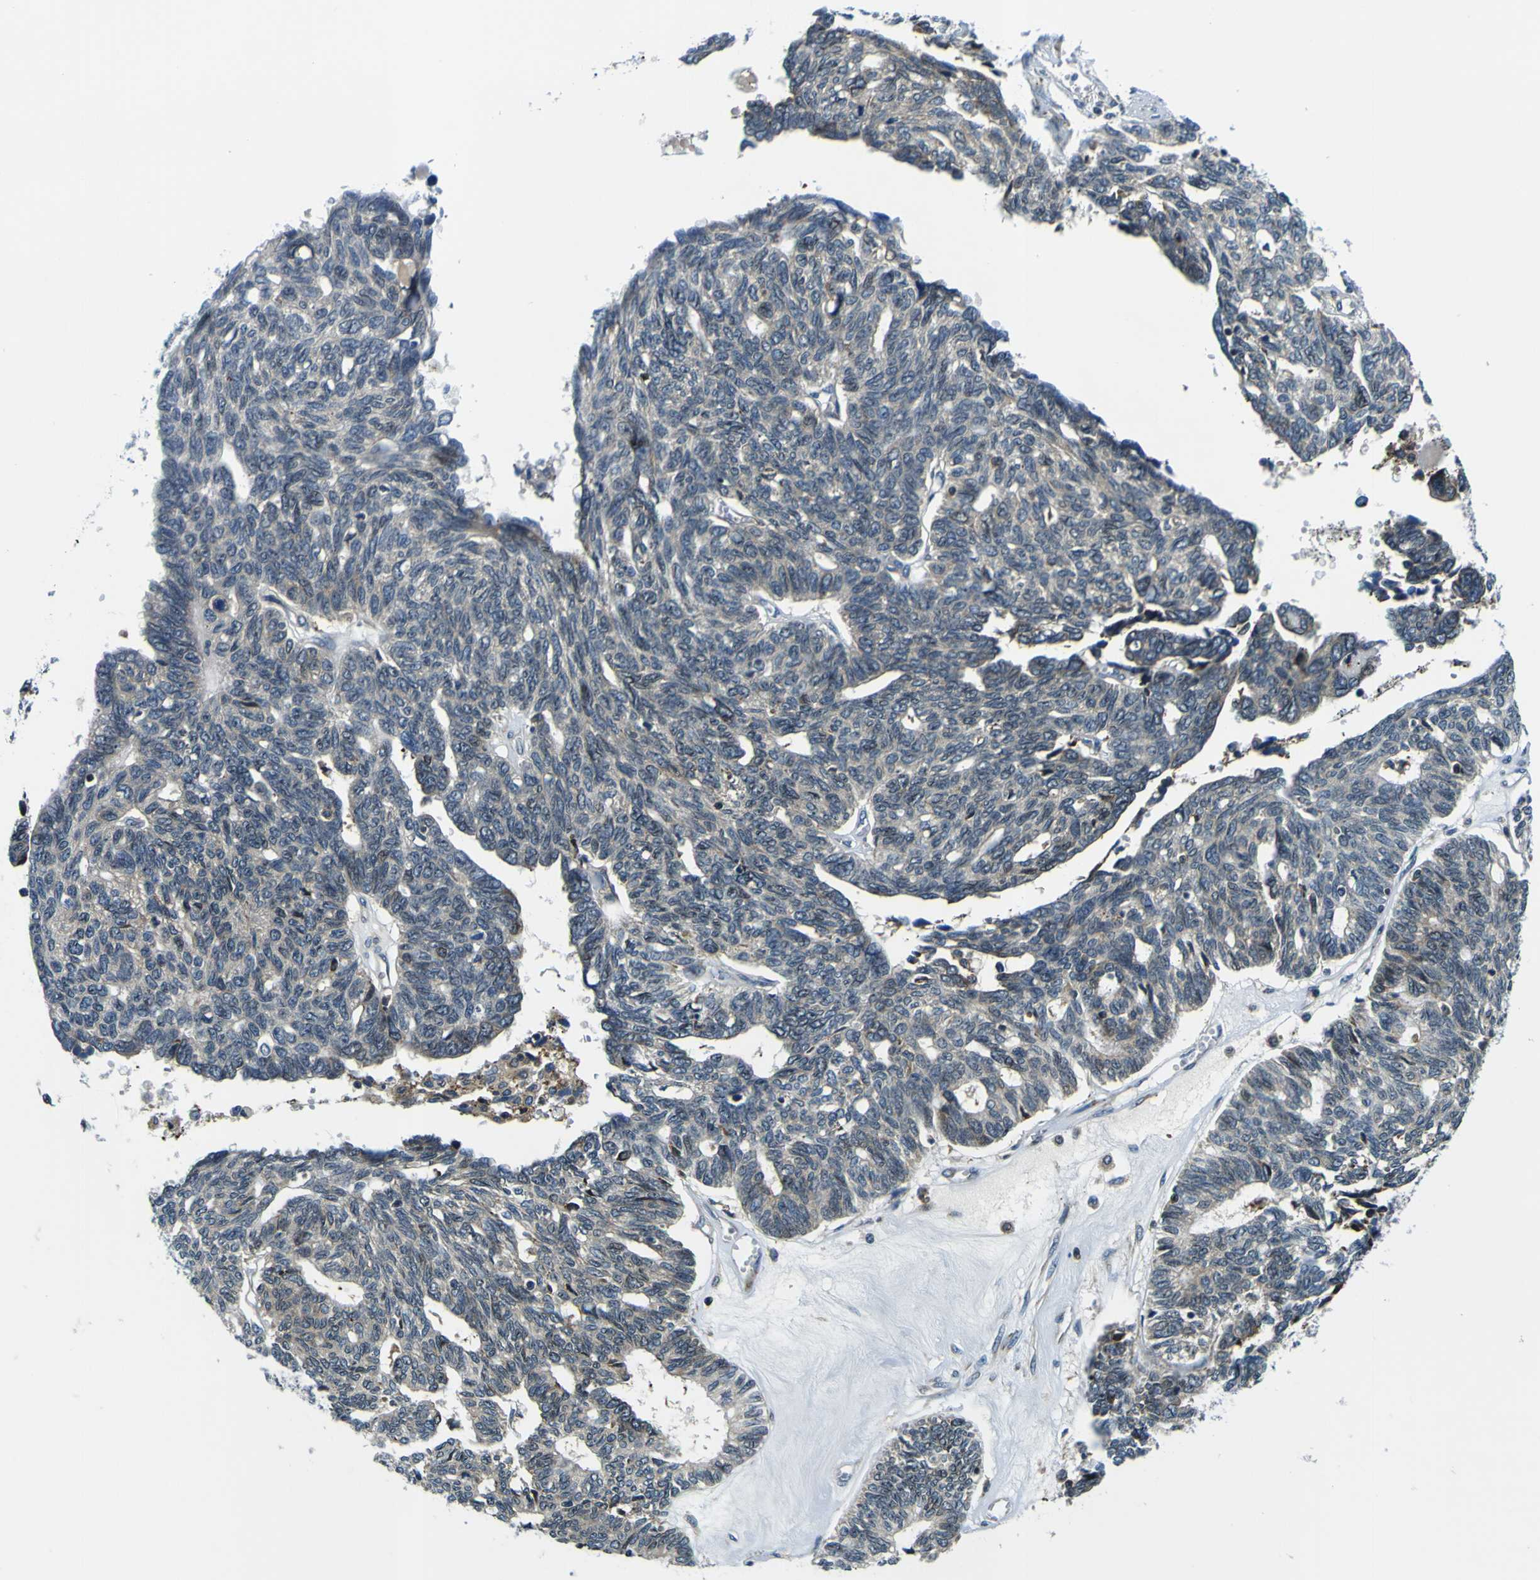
{"staining": {"intensity": "negative", "quantity": "none", "location": "none"}, "tissue": "ovarian cancer", "cell_type": "Tumor cells", "image_type": "cancer", "snomed": [{"axis": "morphology", "description": "Cystadenocarcinoma, serous, NOS"}, {"axis": "topography", "description": "Ovary"}], "caption": "Immunohistochemistry image of neoplastic tissue: ovarian cancer (serous cystadenocarcinoma) stained with DAB shows no significant protein staining in tumor cells.", "gene": "NLRP3", "patient": {"sex": "female", "age": 79}}